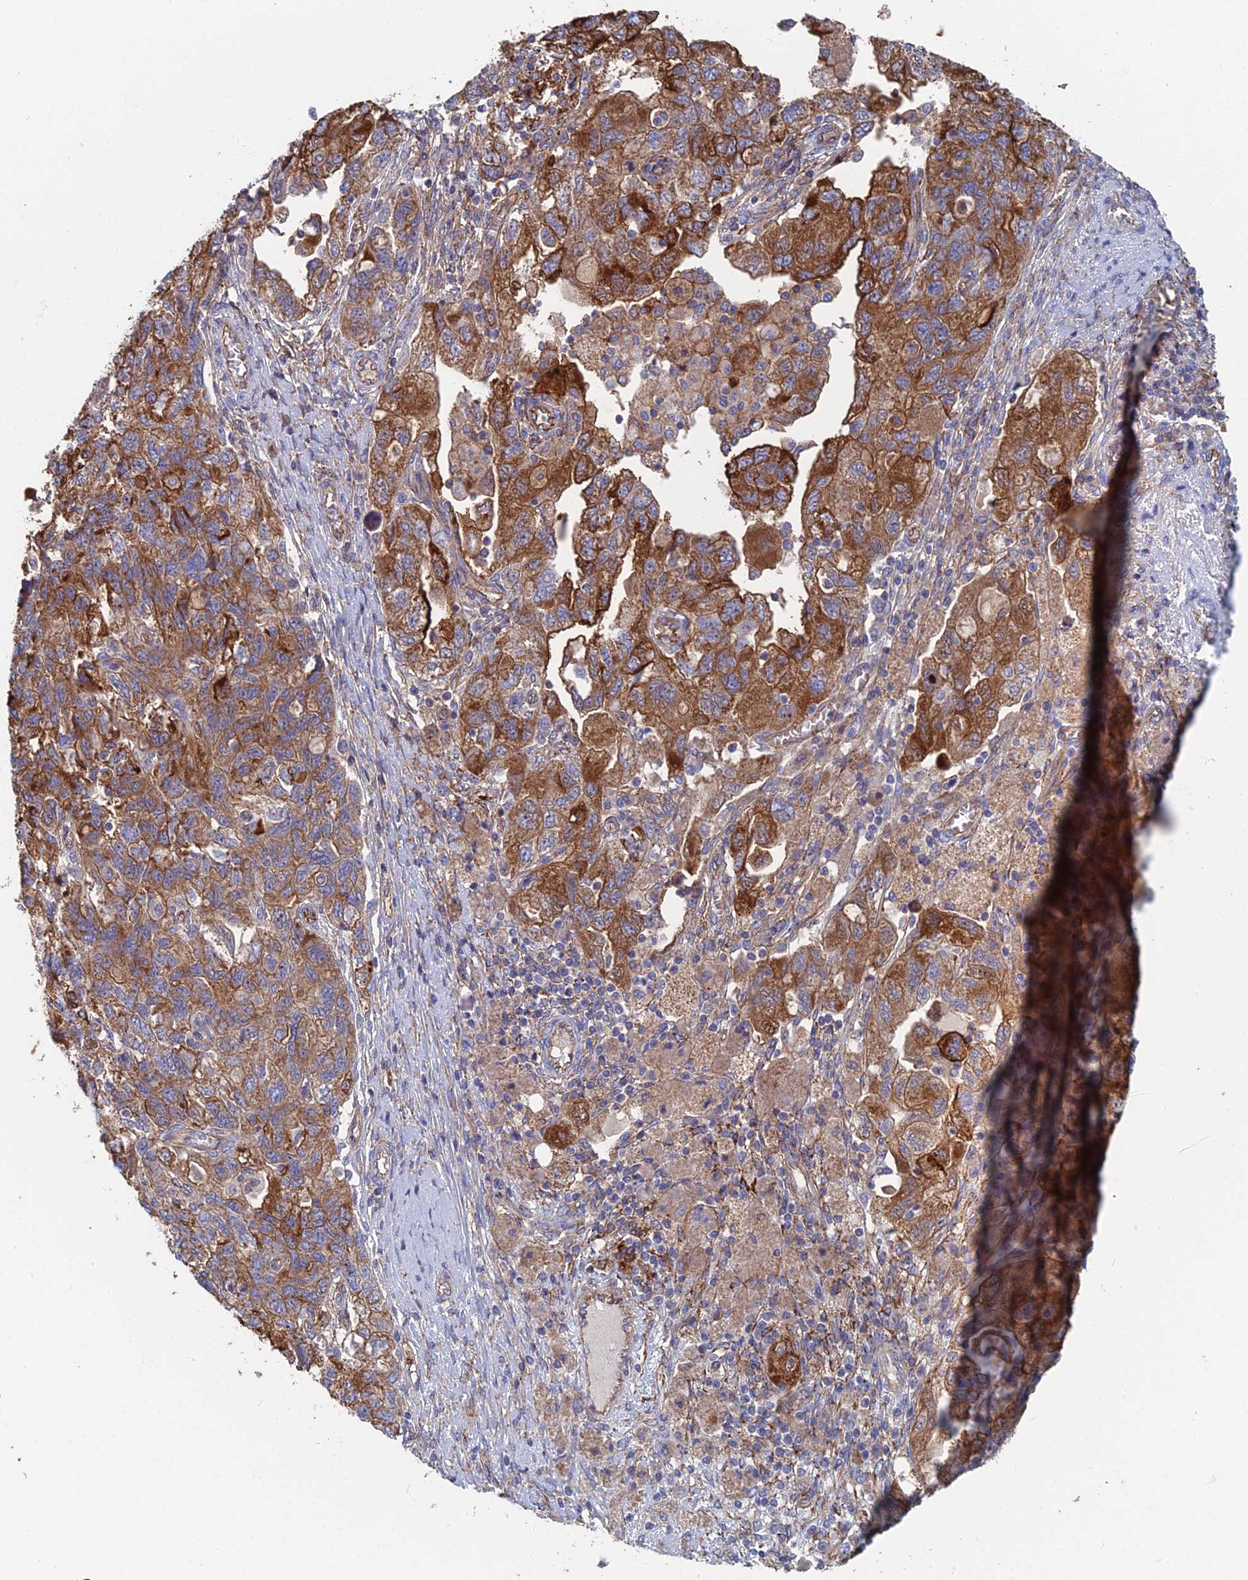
{"staining": {"intensity": "strong", "quantity": "25%-75%", "location": "cytoplasmic/membranous"}, "tissue": "ovarian cancer", "cell_type": "Tumor cells", "image_type": "cancer", "snomed": [{"axis": "morphology", "description": "Carcinoma, NOS"}, {"axis": "morphology", "description": "Cystadenocarcinoma, serous, NOS"}, {"axis": "topography", "description": "Ovary"}], "caption": "The image reveals immunohistochemical staining of ovarian cancer. There is strong cytoplasmic/membranous staining is appreciated in approximately 25%-75% of tumor cells.", "gene": "SNX11", "patient": {"sex": "female", "age": 69}}